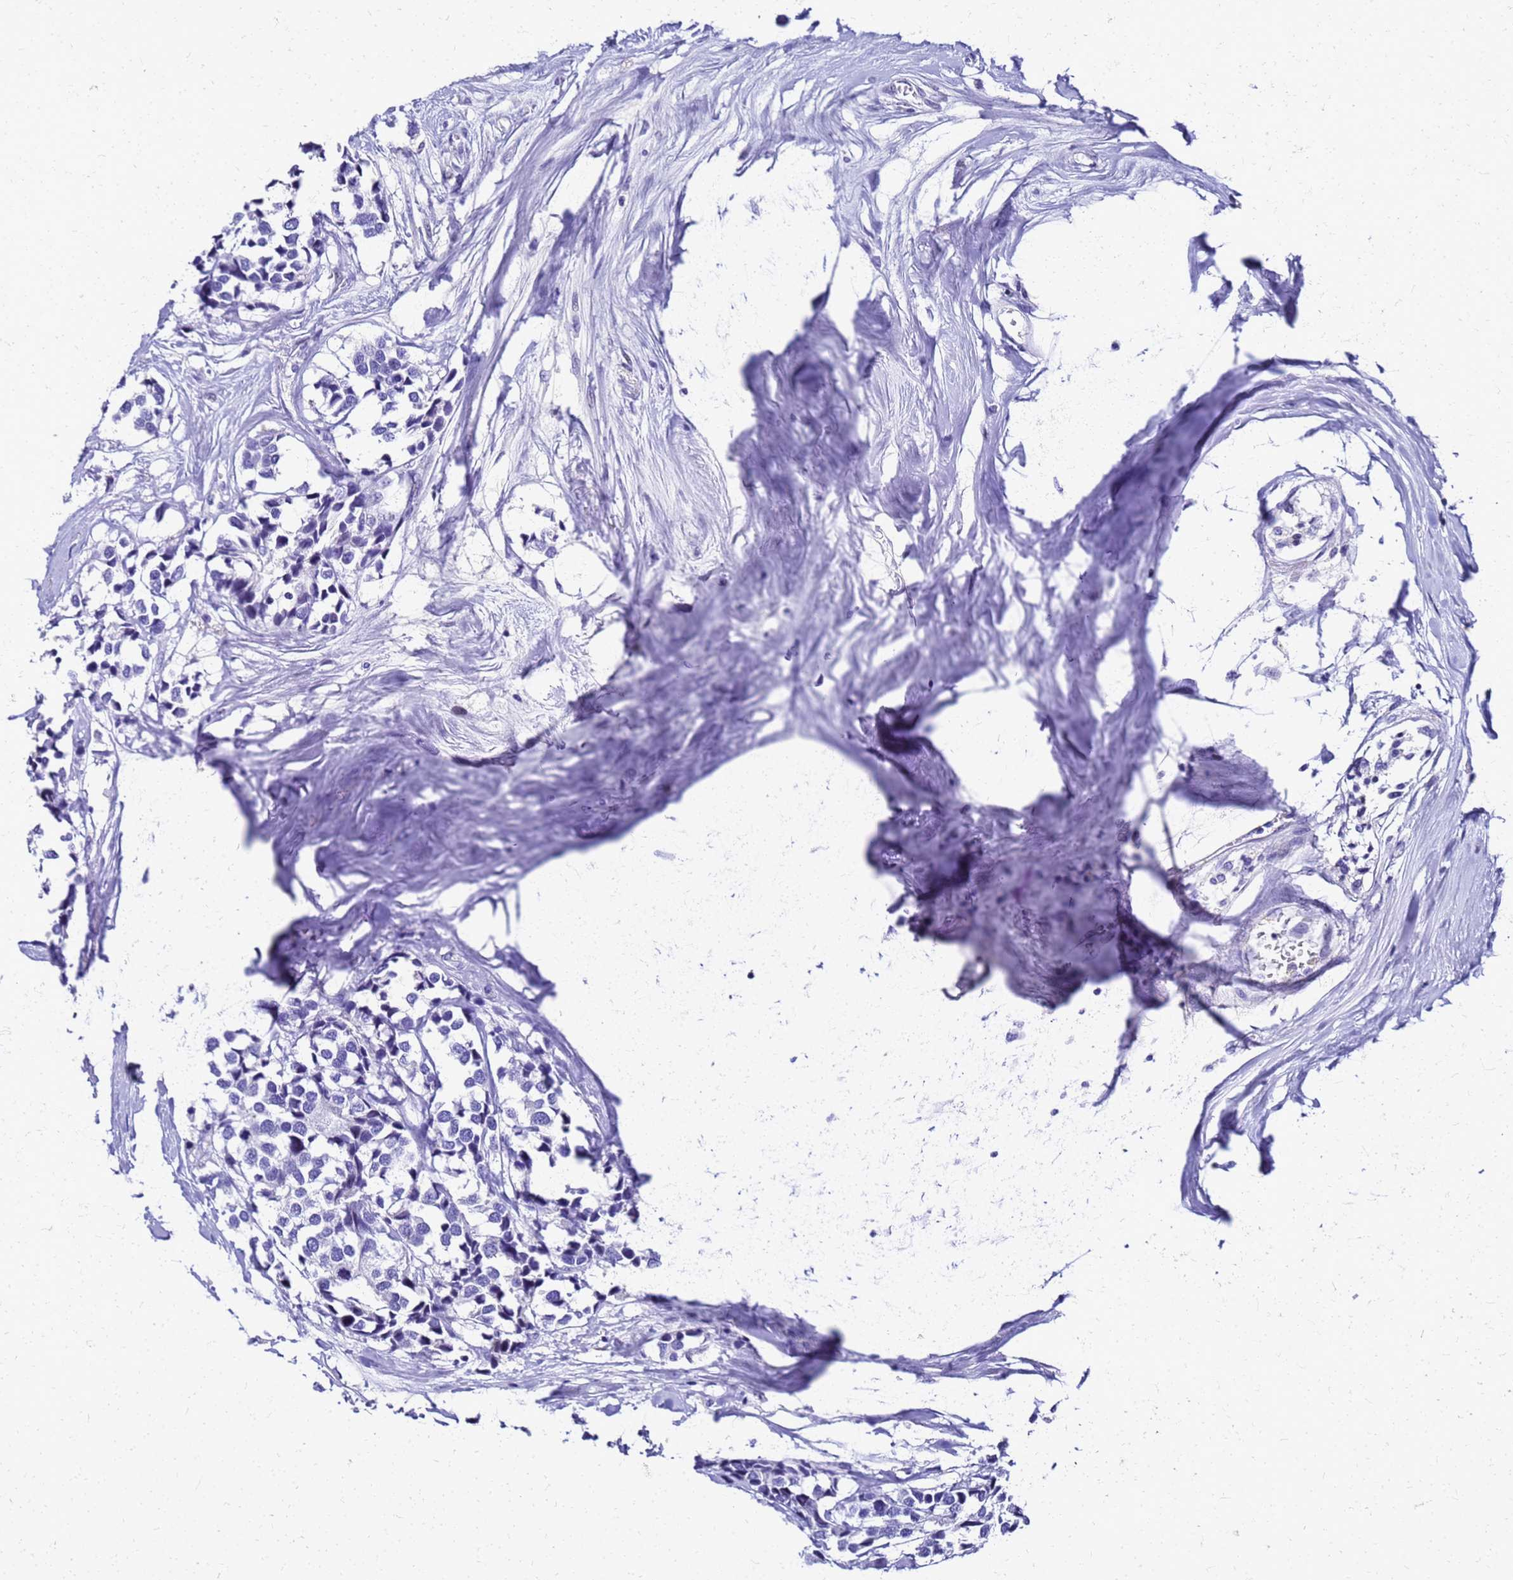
{"staining": {"intensity": "negative", "quantity": "none", "location": "none"}, "tissue": "breast cancer", "cell_type": "Tumor cells", "image_type": "cancer", "snomed": [{"axis": "morphology", "description": "Duct carcinoma"}, {"axis": "topography", "description": "Breast"}], "caption": "Breast cancer (invasive ductal carcinoma) was stained to show a protein in brown. There is no significant expression in tumor cells. (Brightfield microscopy of DAB immunohistochemistry (IHC) at high magnification).", "gene": "SMIM21", "patient": {"sex": "female", "age": 83}}